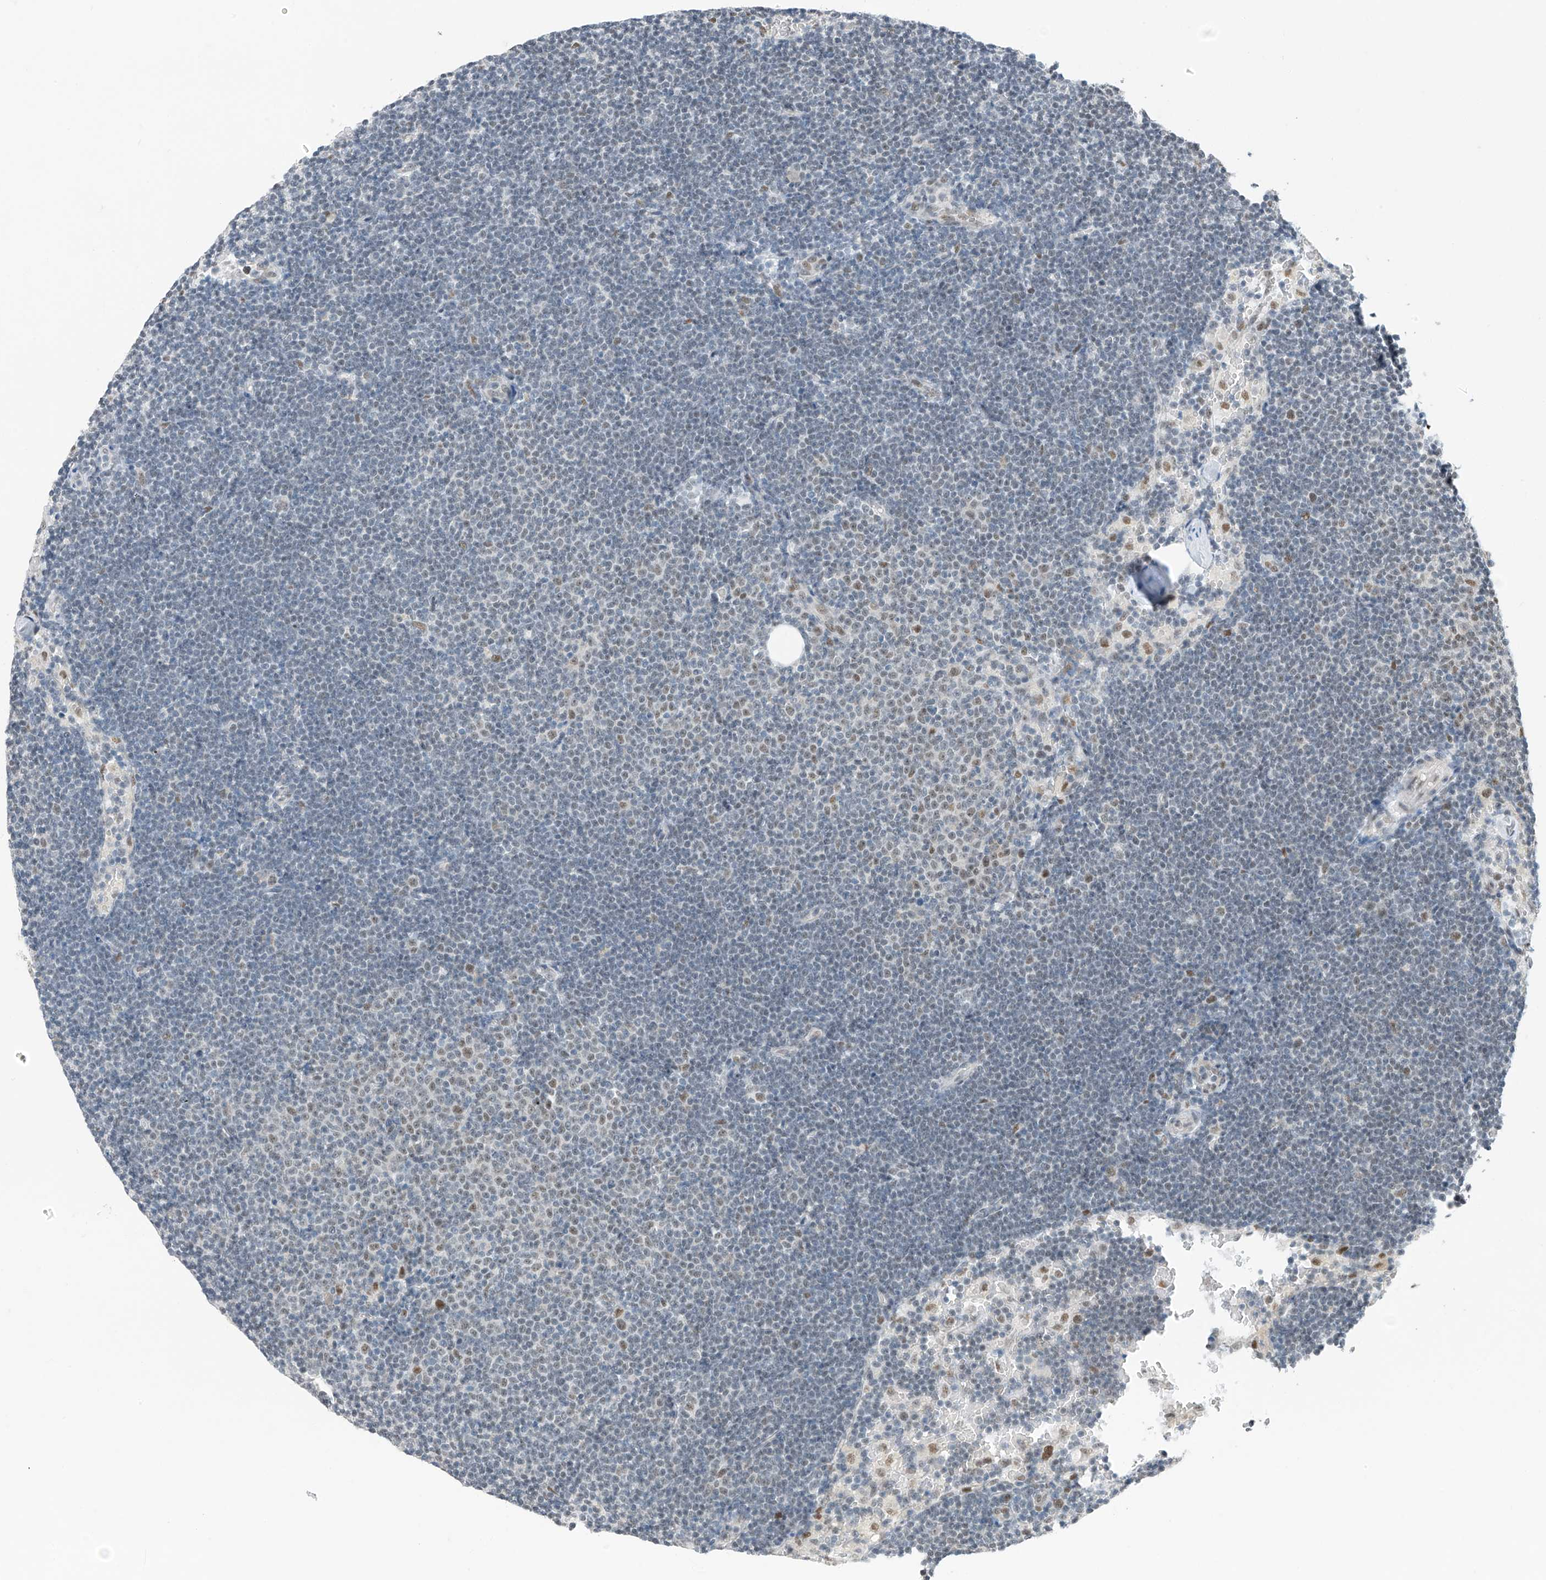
{"staining": {"intensity": "negative", "quantity": "none", "location": "none"}, "tissue": "lymphoma", "cell_type": "Tumor cells", "image_type": "cancer", "snomed": [{"axis": "morphology", "description": "Malignant lymphoma, non-Hodgkin's type, Low grade"}, {"axis": "topography", "description": "Lymph node"}], "caption": "Micrograph shows no significant protein positivity in tumor cells of lymphoma. Brightfield microscopy of immunohistochemistry stained with DAB (brown) and hematoxylin (blue), captured at high magnification.", "gene": "TAF8", "patient": {"sex": "female", "age": 53}}